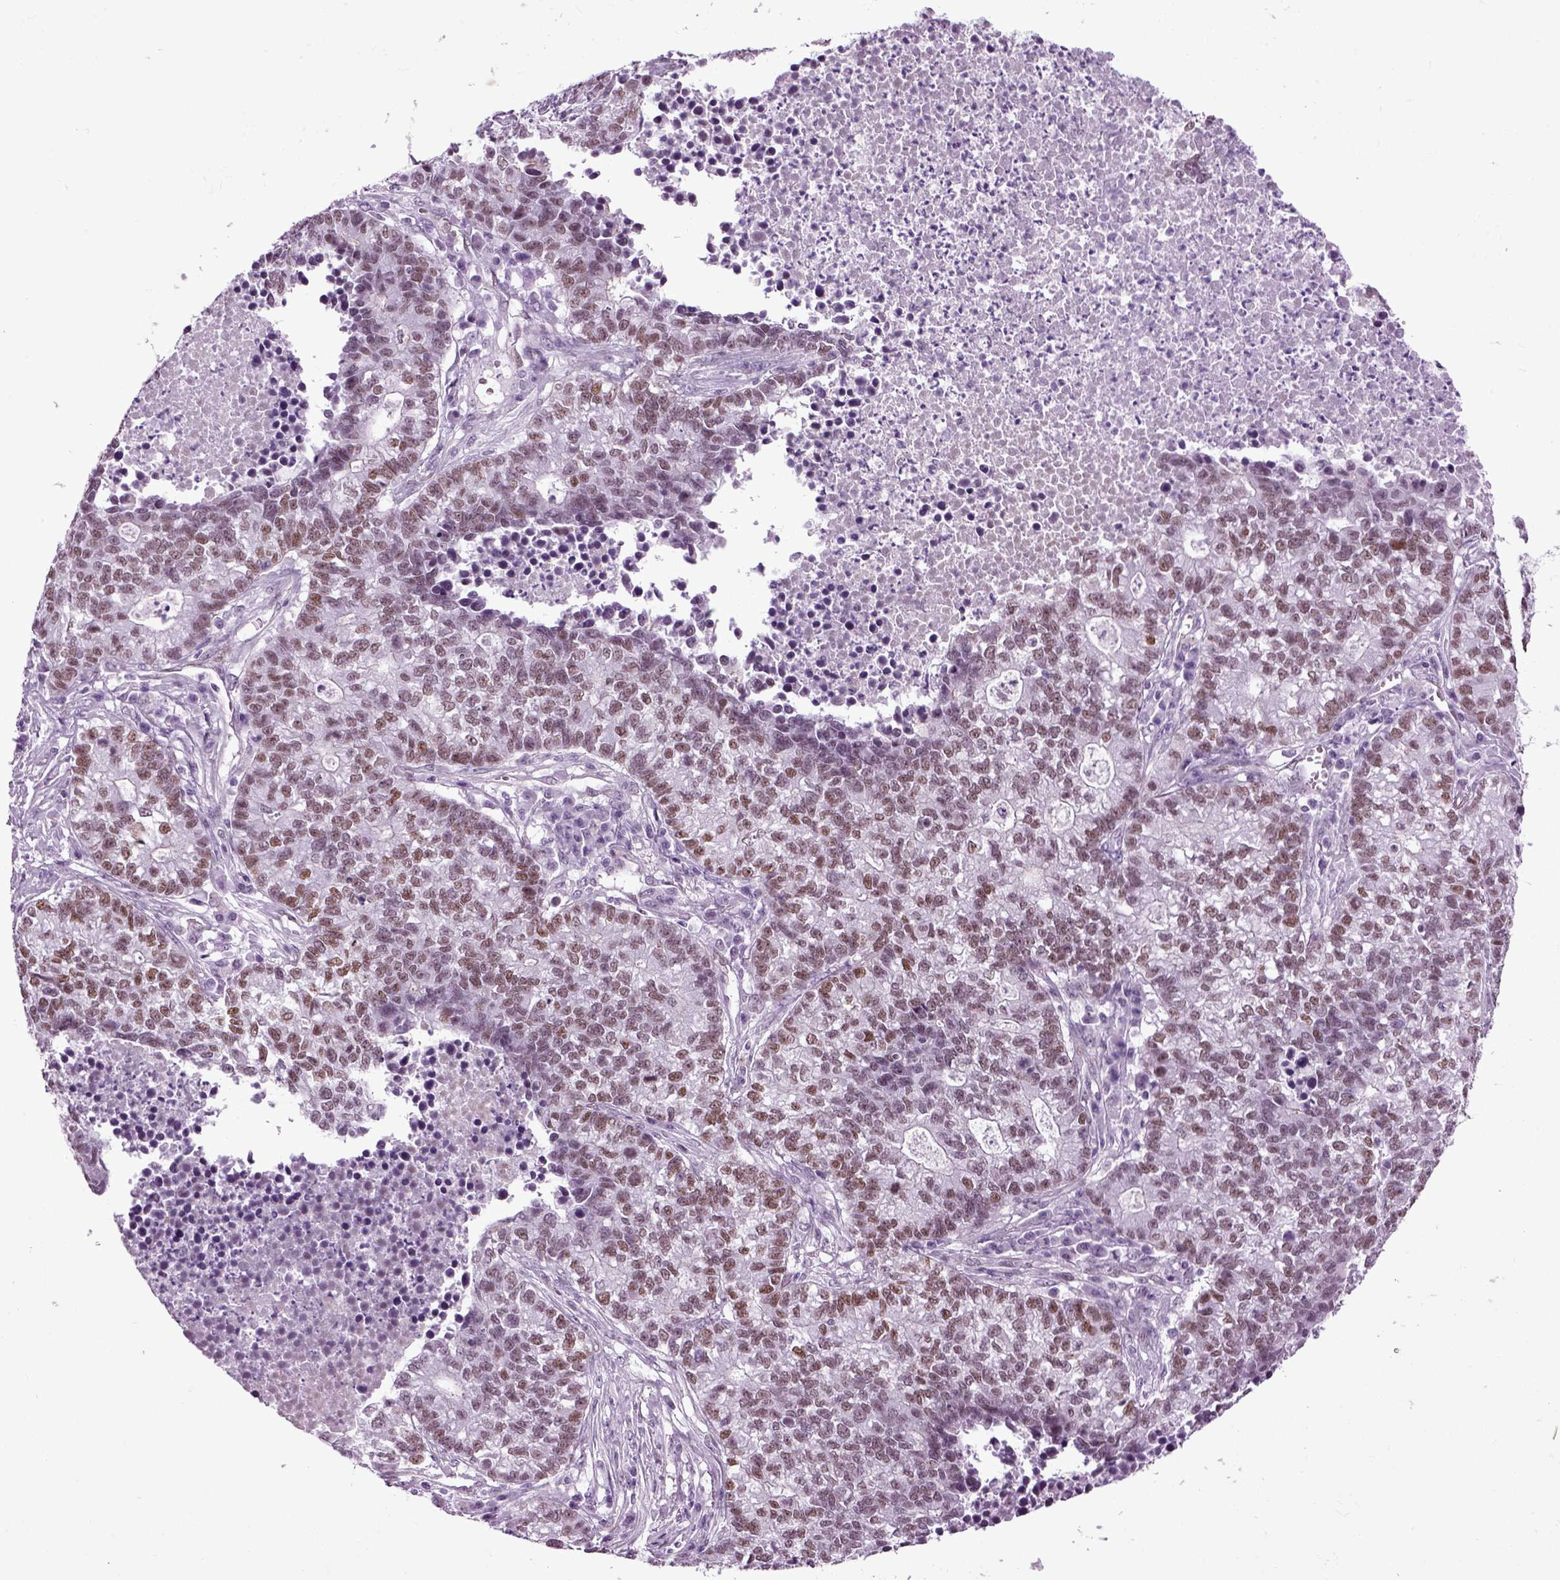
{"staining": {"intensity": "moderate", "quantity": ">75%", "location": "nuclear"}, "tissue": "lung cancer", "cell_type": "Tumor cells", "image_type": "cancer", "snomed": [{"axis": "morphology", "description": "Adenocarcinoma, NOS"}, {"axis": "topography", "description": "Lung"}], "caption": "This is a micrograph of immunohistochemistry staining of lung cancer, which shows moderate expression in the nuclear of tumor cells.", "gene": "RFX3", "patient": {"sex": "male", "age": 57}}